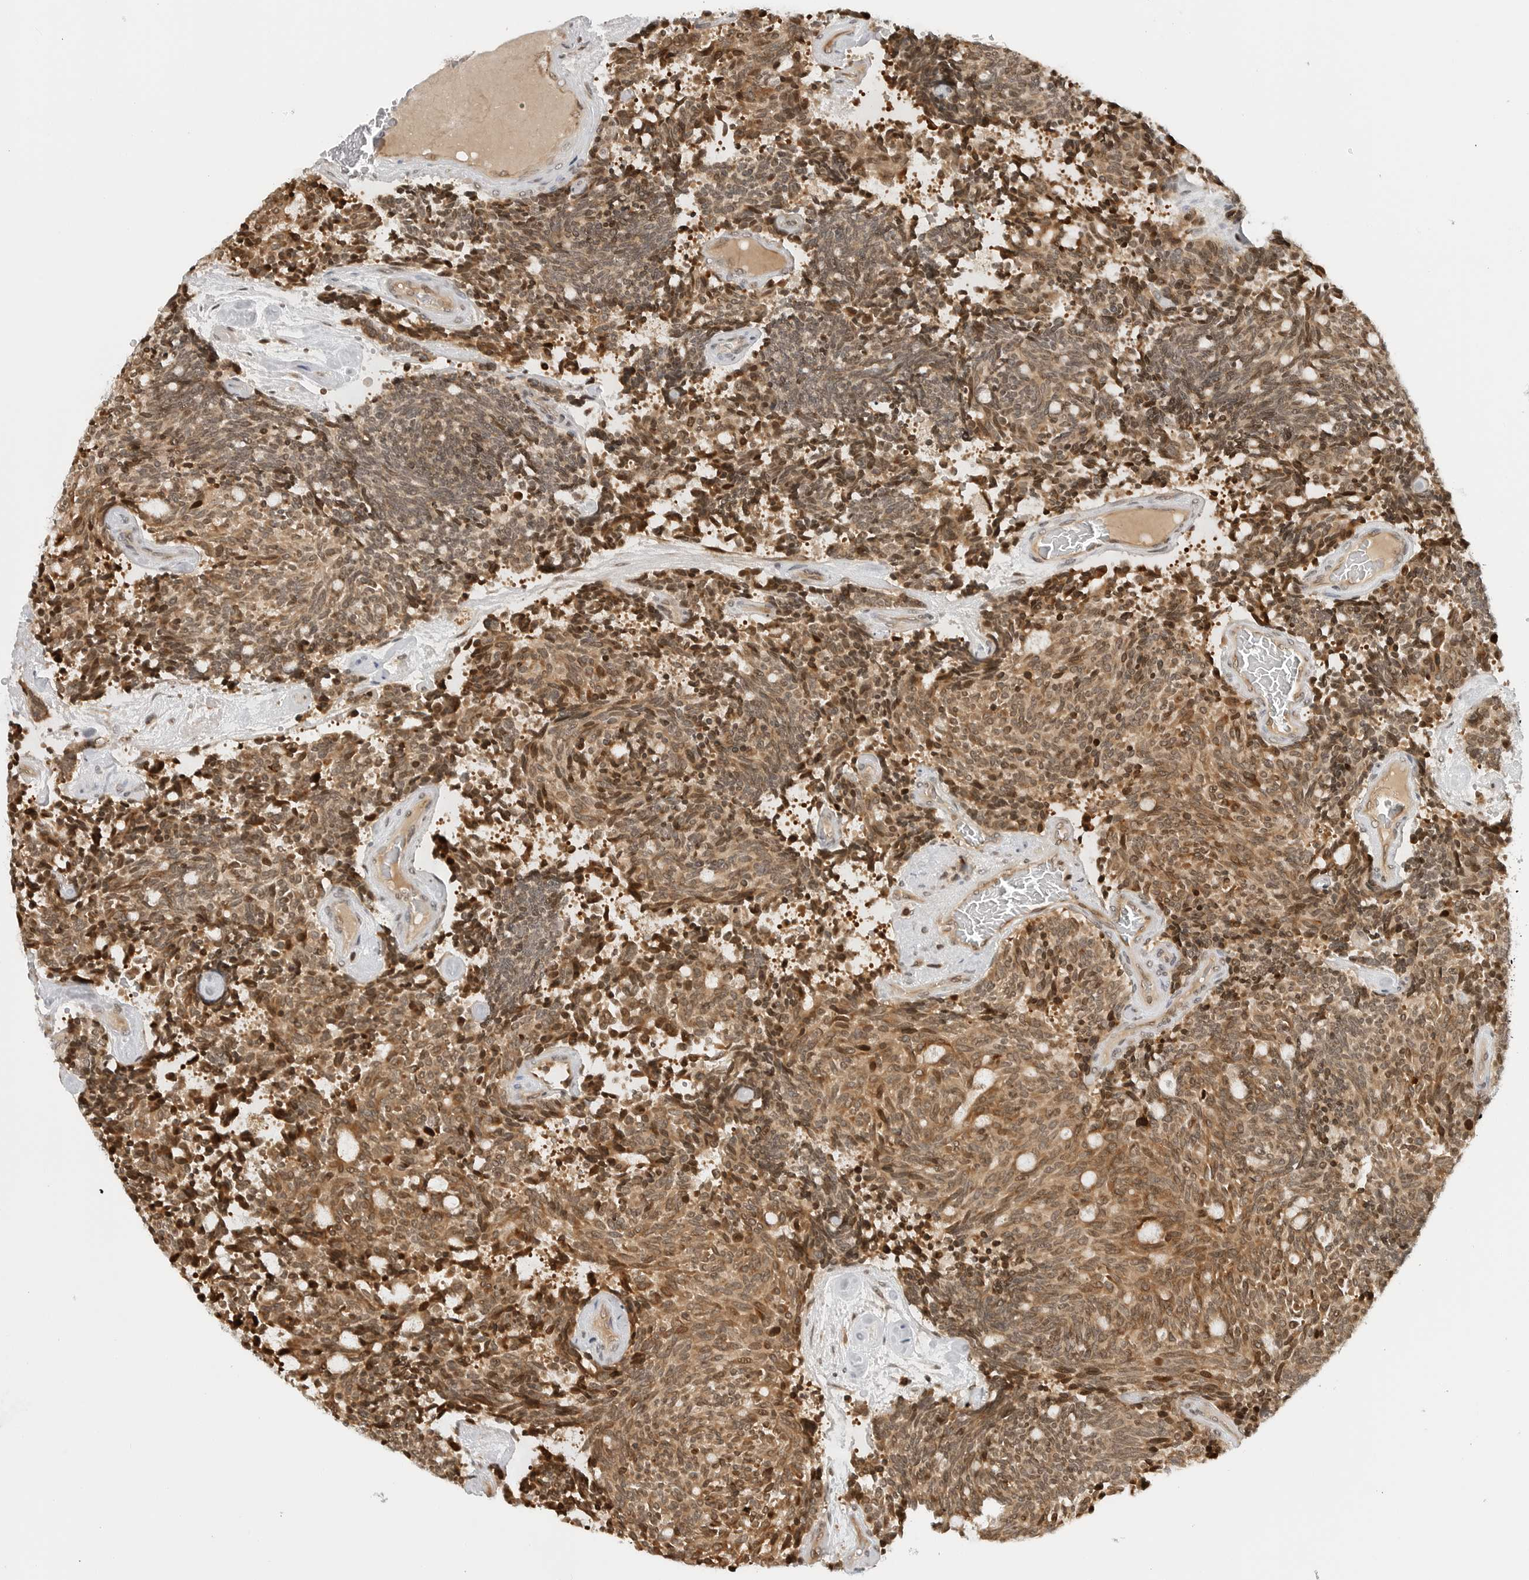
{"staining": {"intensity": "moderate", "quantity": ">75%", "location": "cytoplasmic/membranous,nuclear"}, "tissue": "carcinoid", "cell_type": "Tumor cells", "image_type": "cancer", "snomed": [{"axis": "morphology", "description": "Carcinoid, malignant, NOS"}, {"axis": "topography", "description": "Pancreas"}], "caption": "IHC photomicrograph of human carcinoid stained for a protein (brown), which reveals medium levels of moderate cytoplasmic/membranous and nuclear staining in about >75% of tumor cells.", "gene": "TIPRL", "patient": {"sex": "female", "age": 54}}